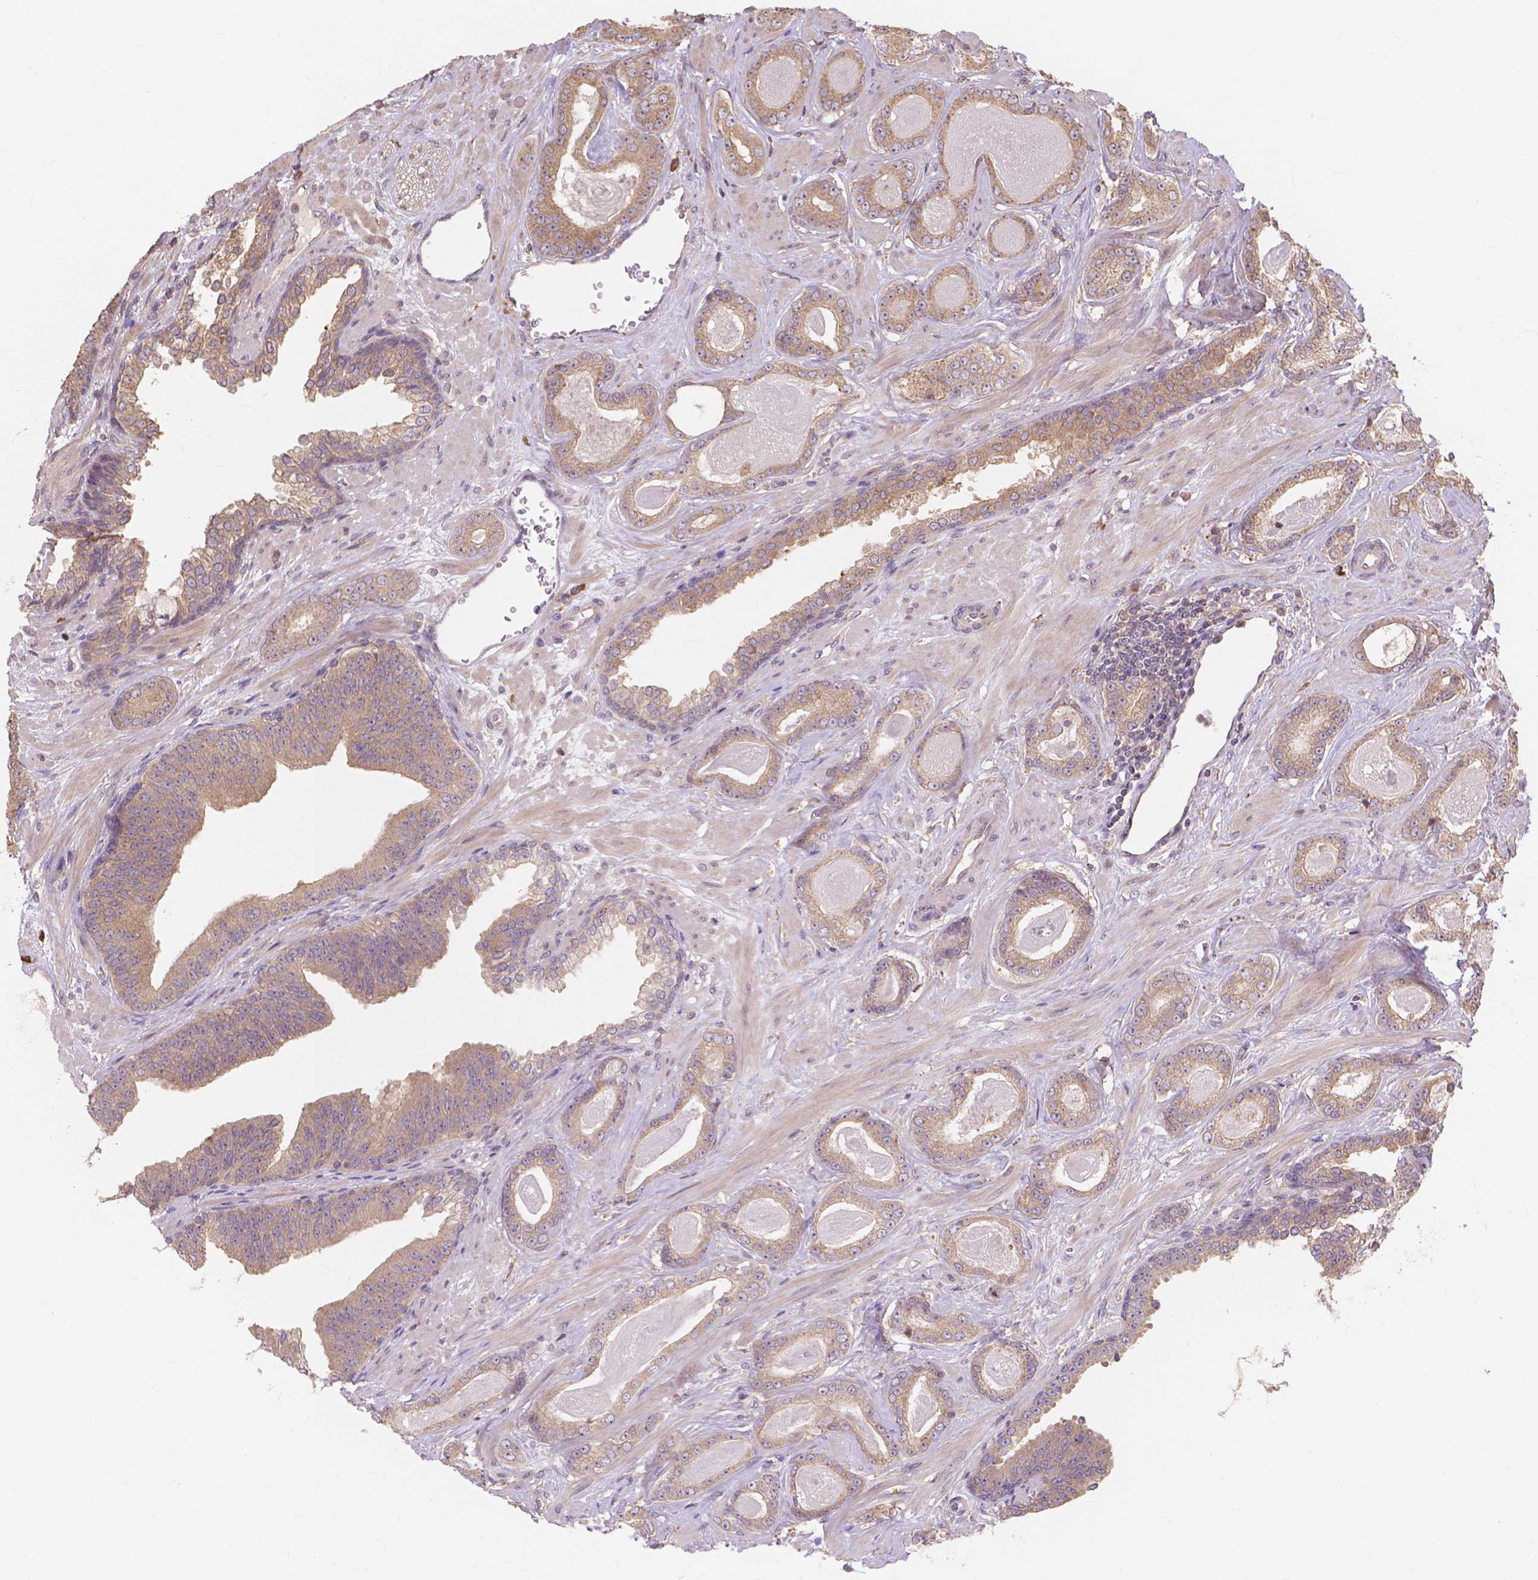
{"staining": {"intensity": "weak", "quantity": ">75%", "location": "cytoplasmic/membranous"}, "tissue": "prostate cancer", "cell_type": "Tumor cells", "image_type": "cancer", "snomed": [{"axis": "morphology", "description": "Adenocarcinoma, Low grade"}, {"axis": "topography", "description": "Prostate"}], "caption": "This histopathology image reveals immunohistochemistry (IHC) staining of human adenocarcinoma (low-grade) (prostate), with low weak cytoplasmic/membranous expression in approximately >75% of tumor cells.", "gene": "TAB2", "patient": {"sex": "male", "age": 61}}